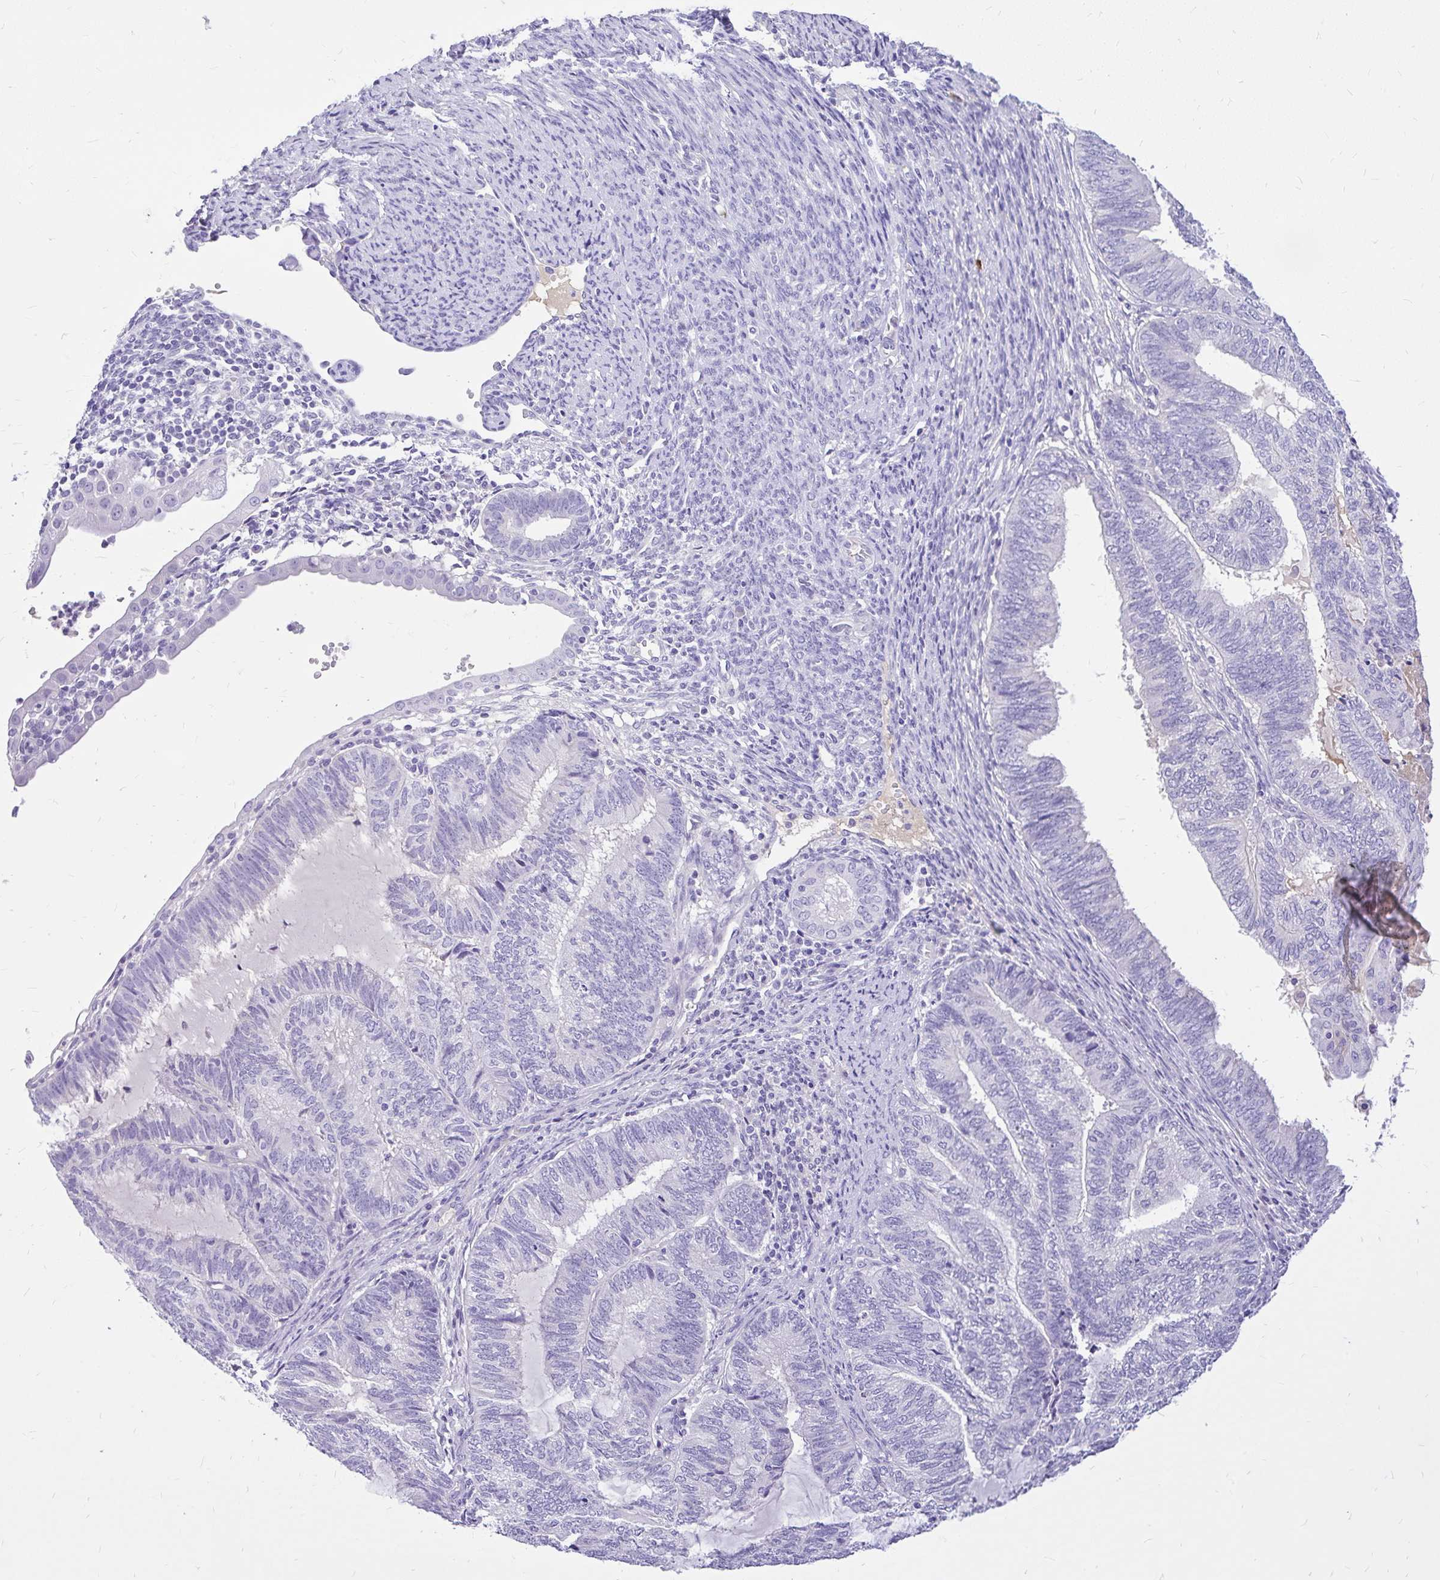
{"staining": {"intensity": "negative", "quantity": "none", "location": "none"}, "tissue": "endometrial cancer", "cell_type": "Tumor cells", "image_type": "cancer", "snomed": [{"axis": "morphology", "description": "Adenocarcinoma, NOS"}, {"axis": "topography", "description": "Uterus"}, {"axis": "topography", "description": "Endometrium"}], "caption": "Immunohistochemistry (IHC) of human adenocarcinoma (endometrial) shows no expression in tumor cells.", "gene": "MAP1LC3A", "patient": {"sex": "female", "age": 70}}